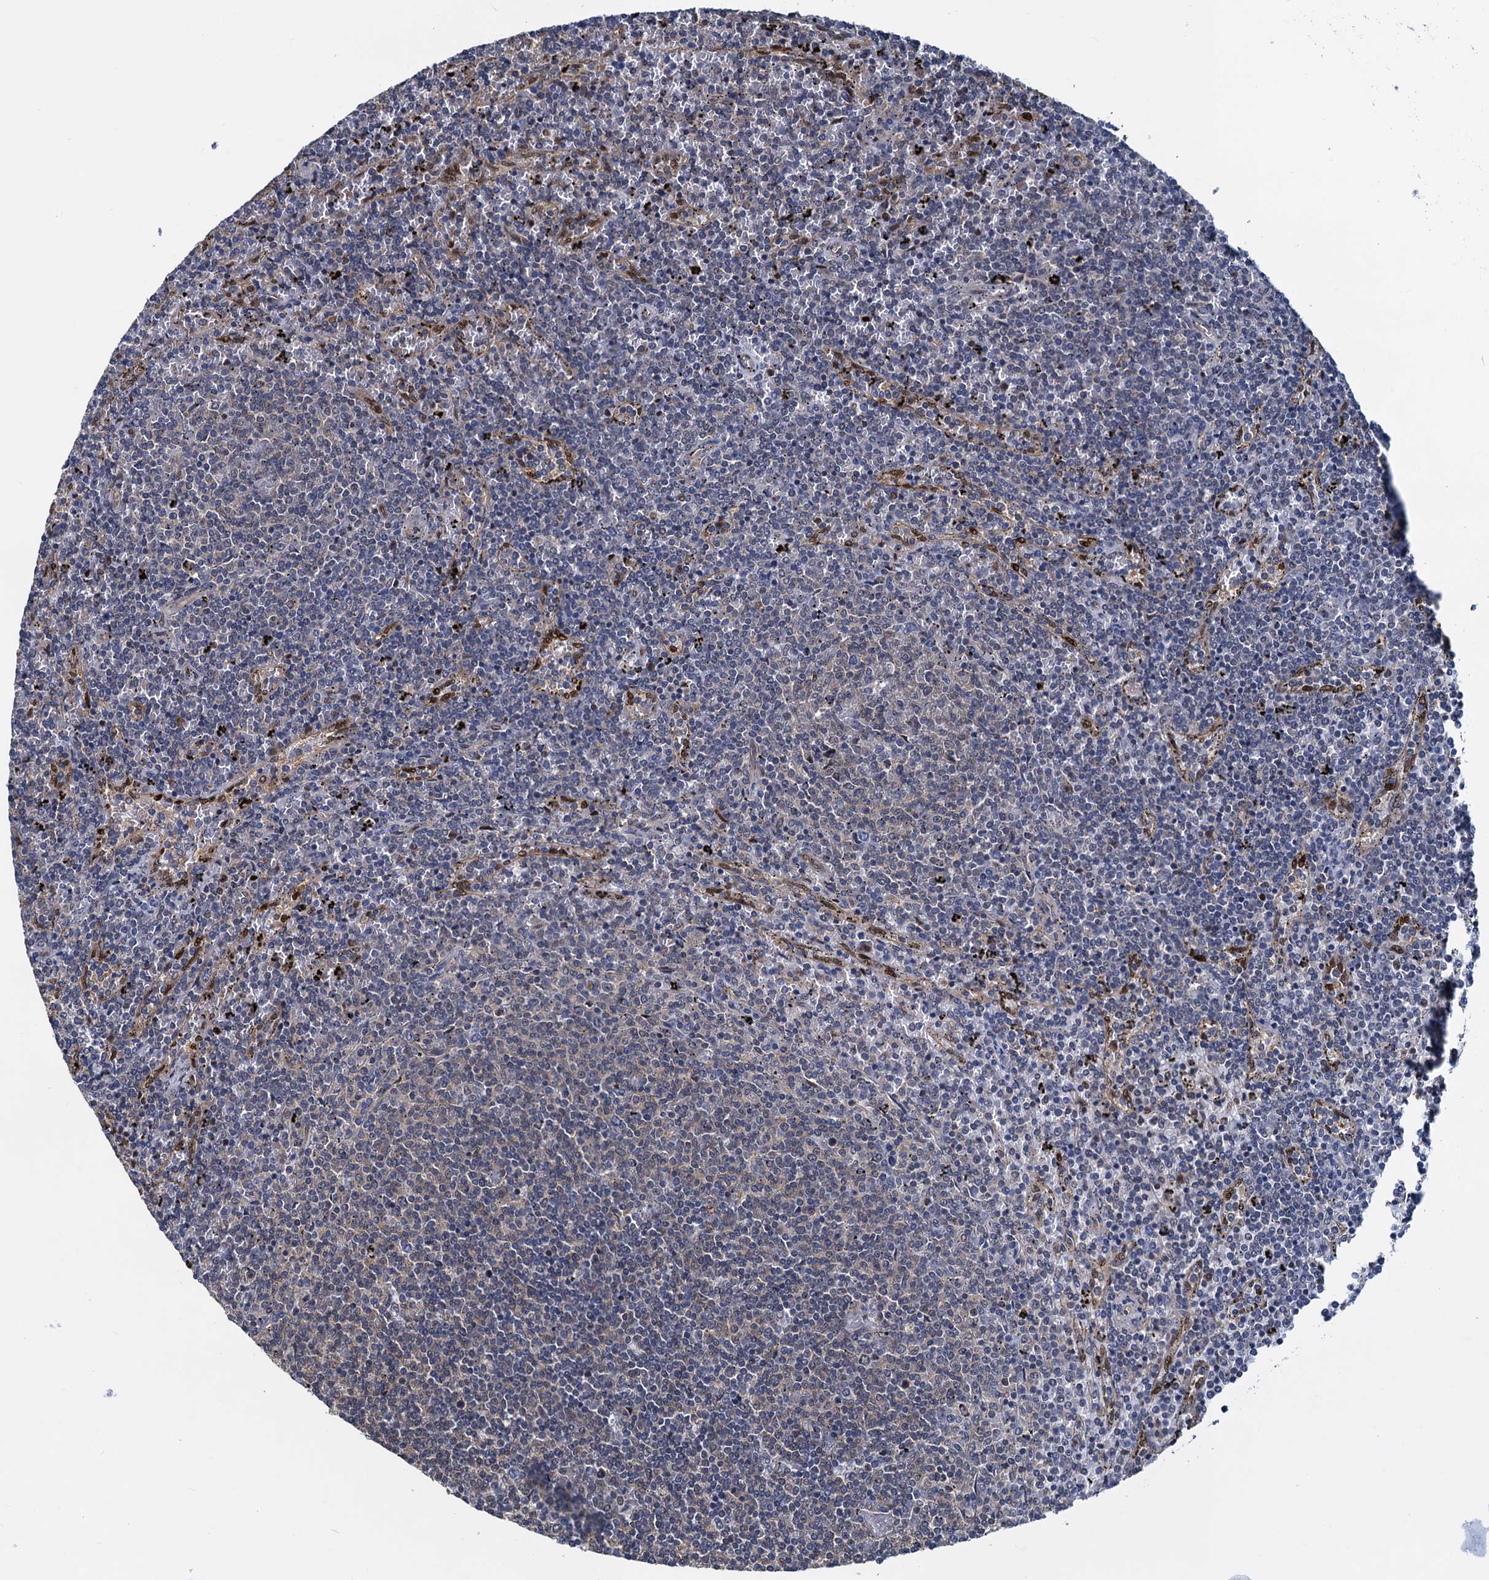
{"staining": {"intensity": "negative", "quantity": "none", "location": "none"}, "tissue": "lymphoma", "cell_type": "Tumor cells", "image_type": "cancer", "snomed": [{"axis": "morphology", "description": "Malignant lymphoma, non-Hodgkin's type, Low grade"}, {"axis": "topography", "description": "Spleen"}], "caption": "Photomicrograph shows no significant protein positivity in tumor cells of malignant lymphoma, non-Hodgkin's type (low-grade). (IHC, brightfield microscopy, high magnification).", "gene": "RNF125", "patient": {"sex": "female", "age": 50}}